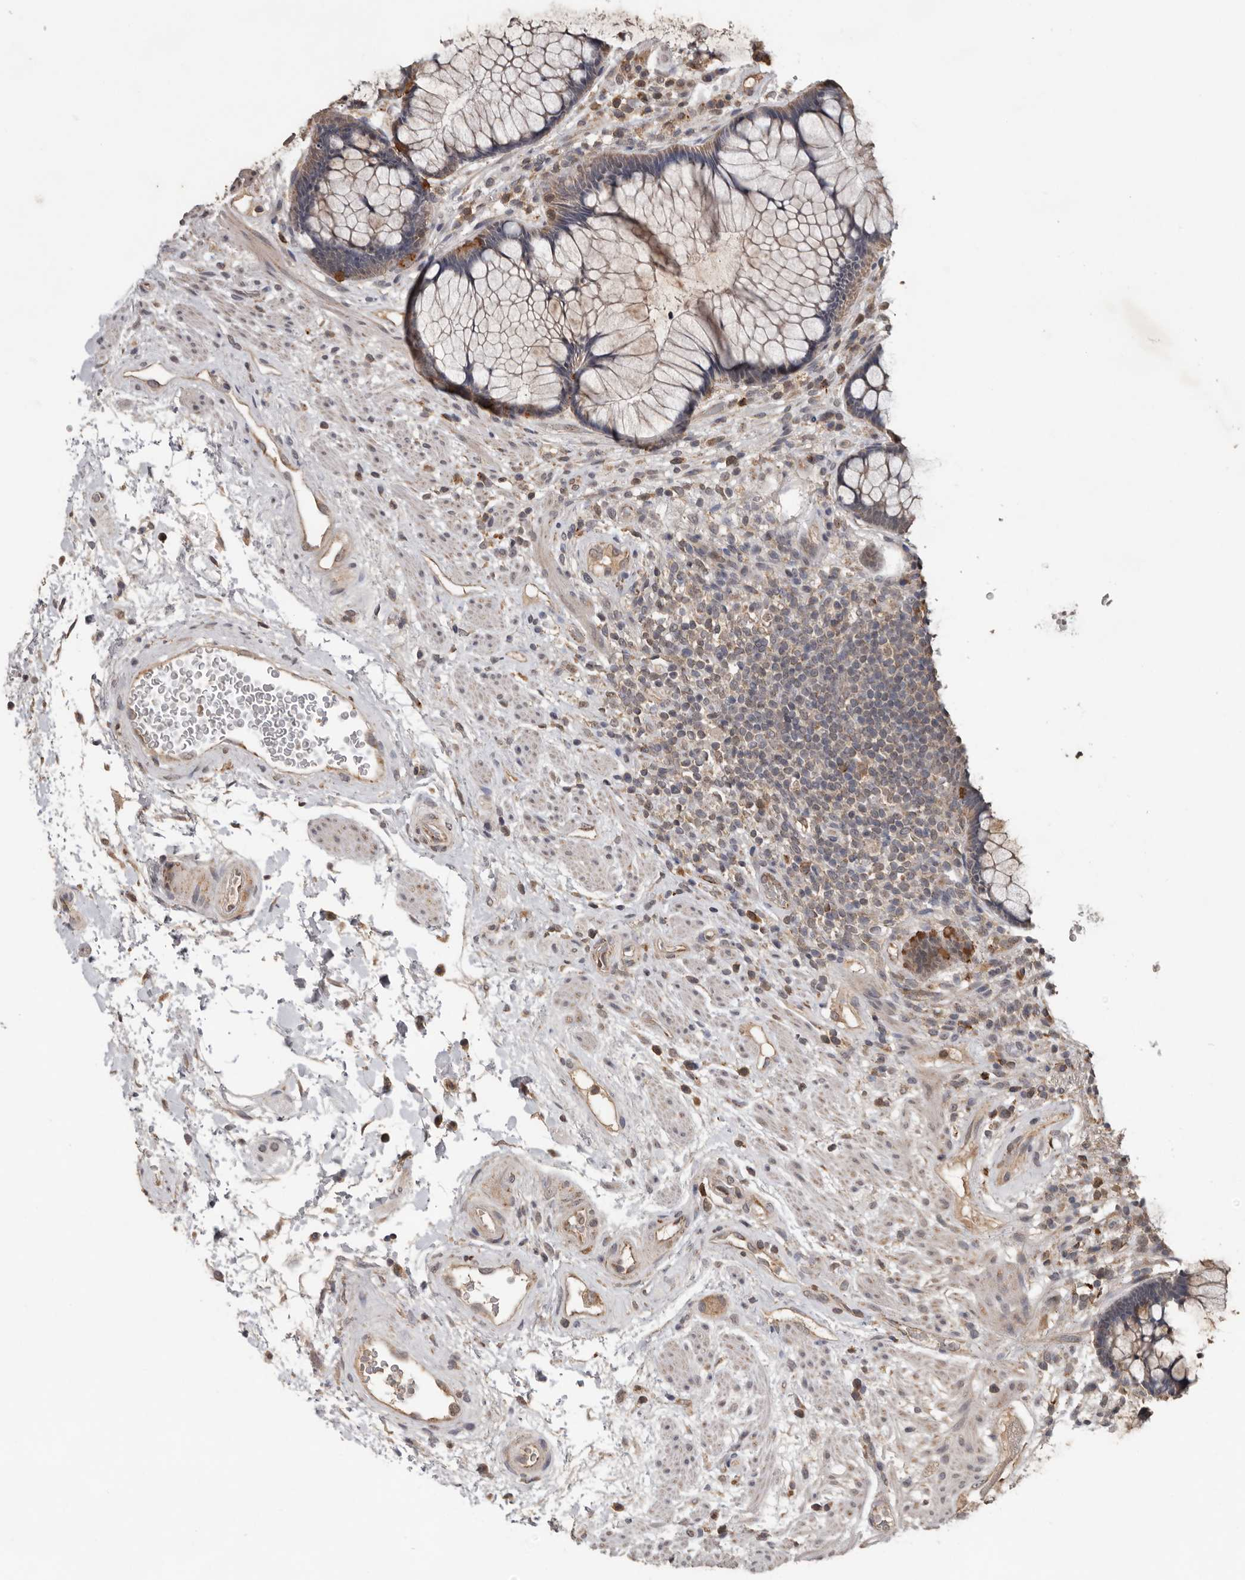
{"staining": {"intensity": "moderate", "quantity": ">75%", "location": "cytoplasmic/membranous"}, "tissue": "rectum", "cell_type": "Glandular cells", "image_type": "normal", "snomed": [{"axis": "morphology", "description": "Normal tissue, NOS"}, {"axis": "topography", "description": "Rectum"}], "caption": "This is an image of immunohistochemistry (IHC) staining of unremarkable rectum, which shows moderate staining in the cytoplasmic/membranous of glandular cells.", "gene": "MTF1", "patient": {"sex": "male", "age": 51}}